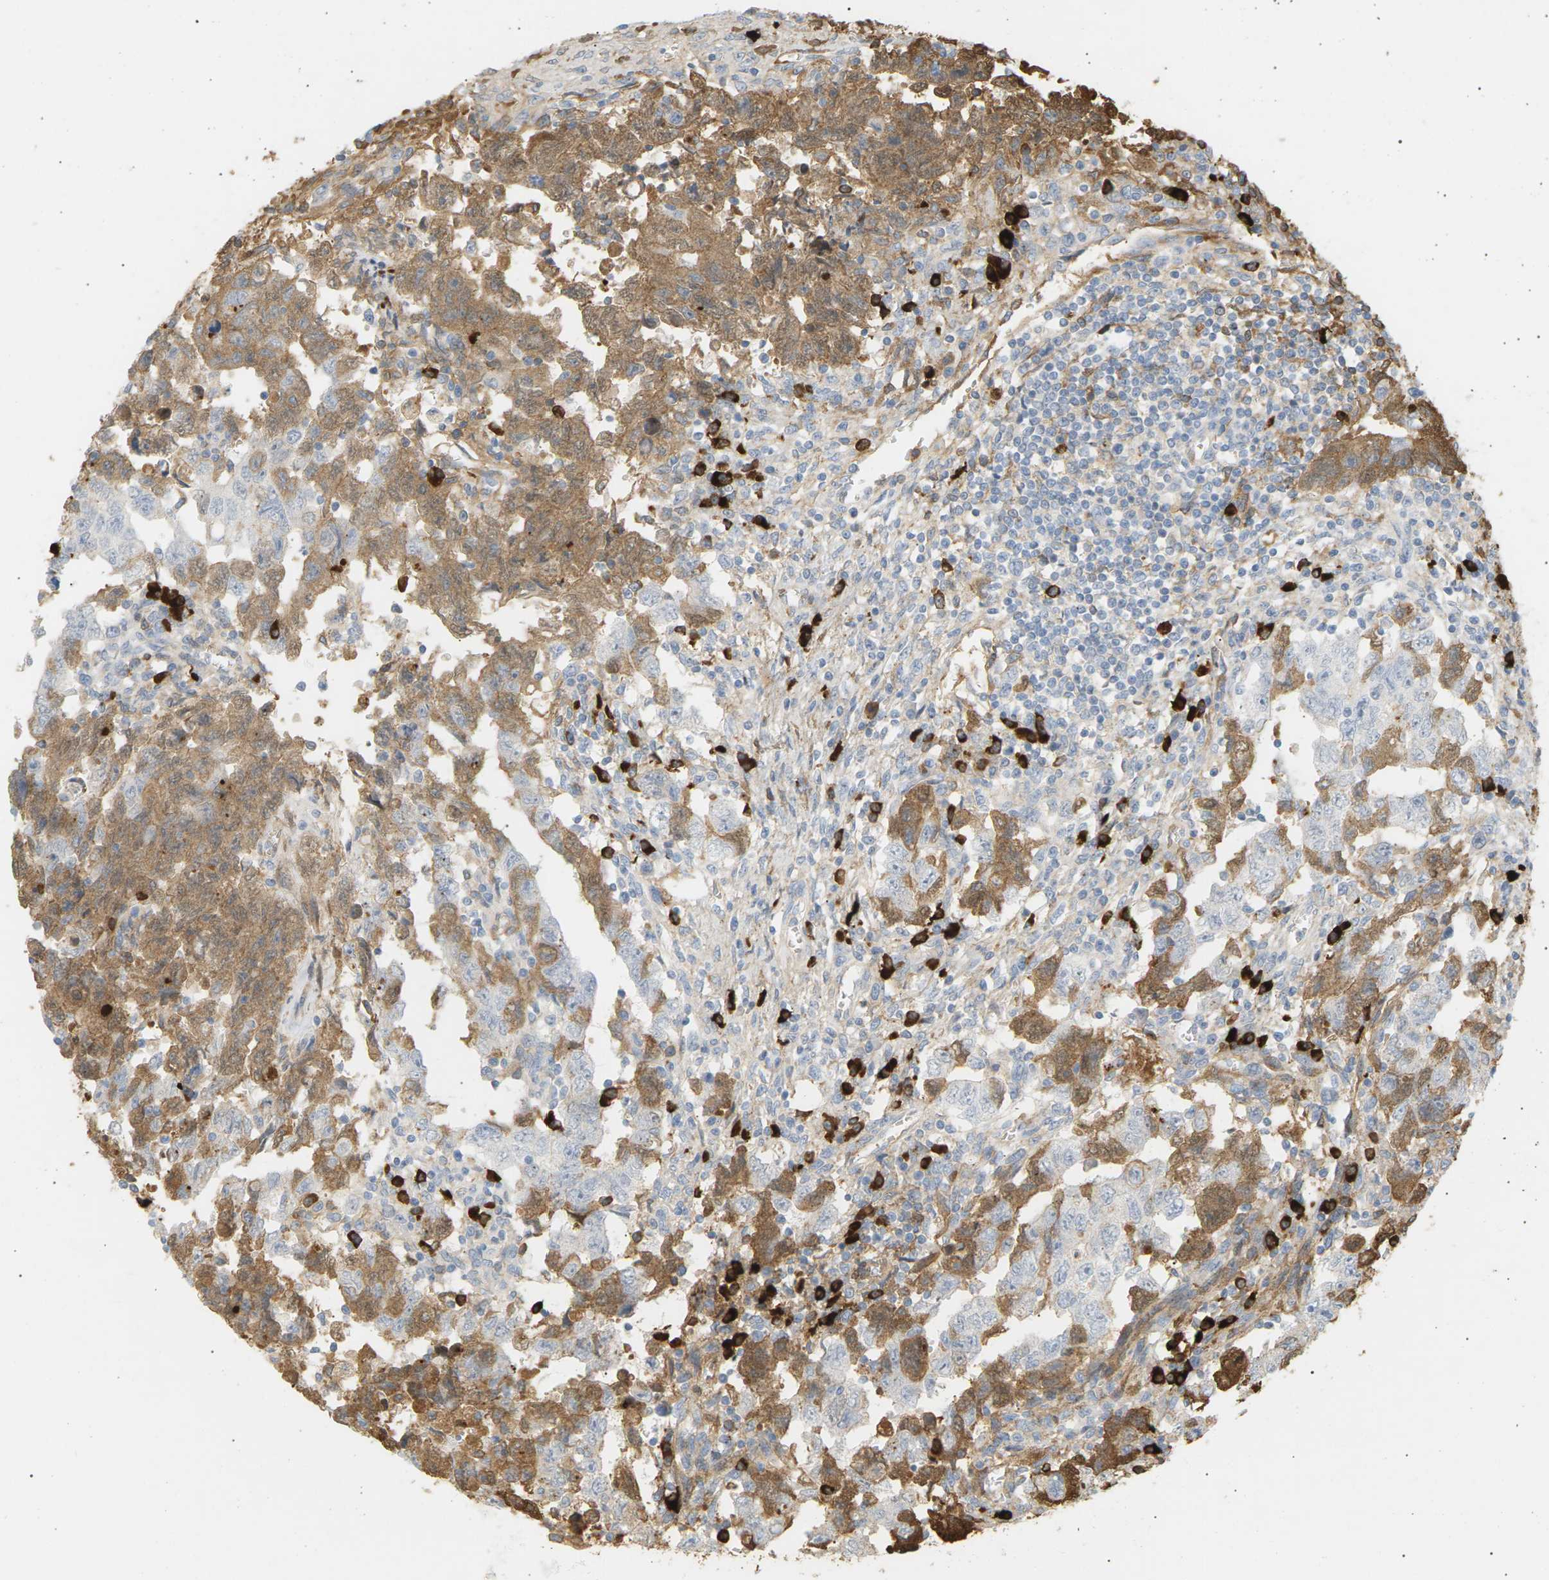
{"staining": {"intensity": "weak", "quantity": ">75%", "location": "cytoplasmic/membranous"}, "tissue": "testis cancer", "cell_type": "Tumor cells", "image_type": "cancer", "snomed": [{"axis": "morphology", "description": "Carcinoma, Embryonal, NOS"}, {"axis": "topography", "description": "Testis"}], "caption": "Testis embryonal carcinoma stained with DAB (3,3'-diaminobenzidine) IHC demonstrates low levels of weak cytoplasmic/membranous expression in approximately >75% of tumor cells. The staining was performed using DAB (3,3'-diaminobenzidine), with brown indicating positive protein expression. Nuclei are stained blue with hematoxylin.", "gene": "IGLC3", "patient": {"sex": "male", "age": 28}}